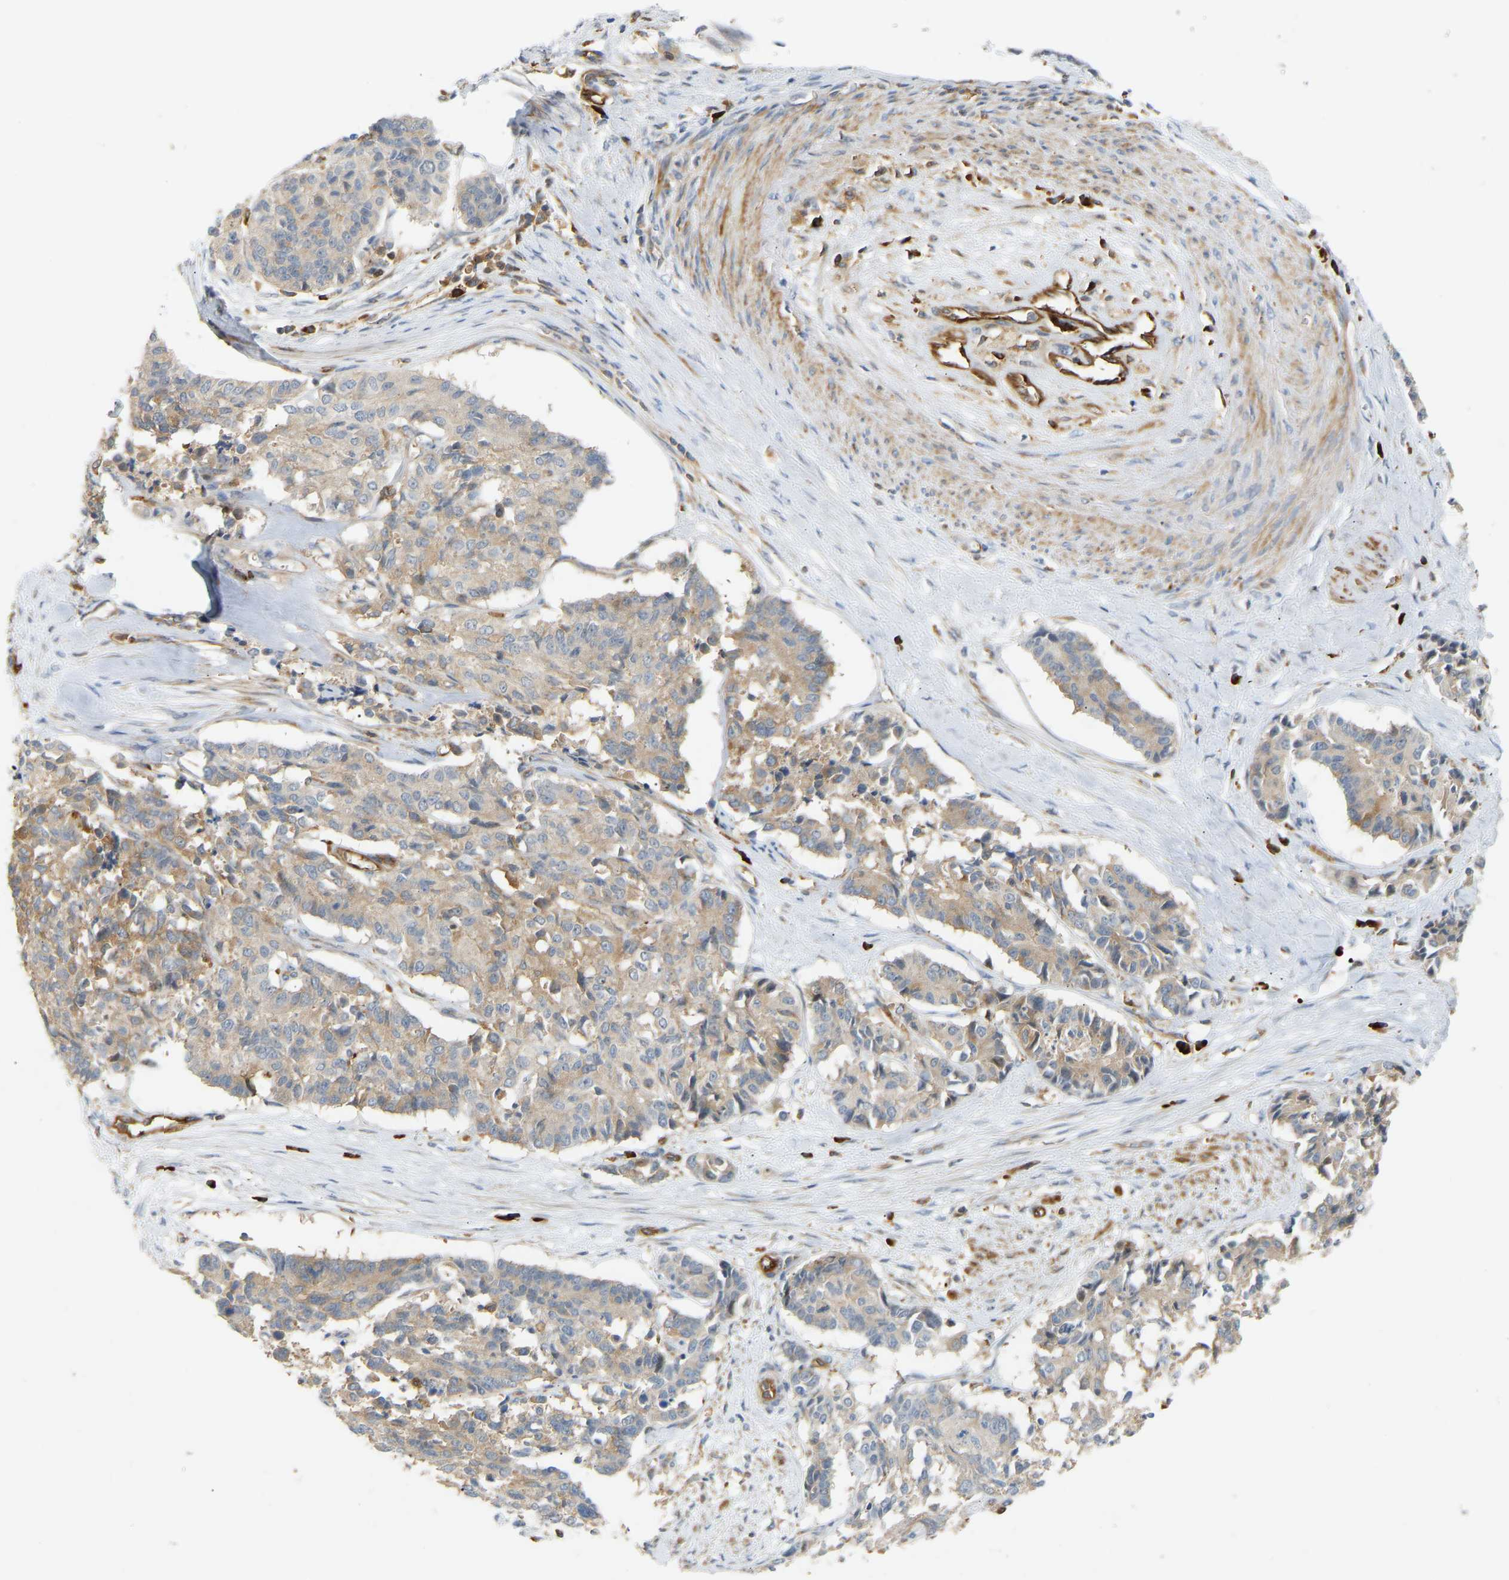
{"staining": {"intensity": "weak", "quantity": "25%-75%", "location": "cytoplasmic/membranous"}, "tissue": "cervical cancer", "cell_type": "Tumor cells", "image_type": "cancer", "snomed": [{"axis": "morphology", "description": "Squamous cell carcinoma, NOS"}, {"axis": "topography", "description": "Cervix"}], "caption": "A high-resolution micrograph shows immunohistochemistry (IHC) staining of cervical squamous cell carcinoma, which shows weak cytoplasmic/membranous expression in approximately 25%-75% of tumor cells.", "gene": "PLCG2", "patient": {"sex": "female", "age": 35}}